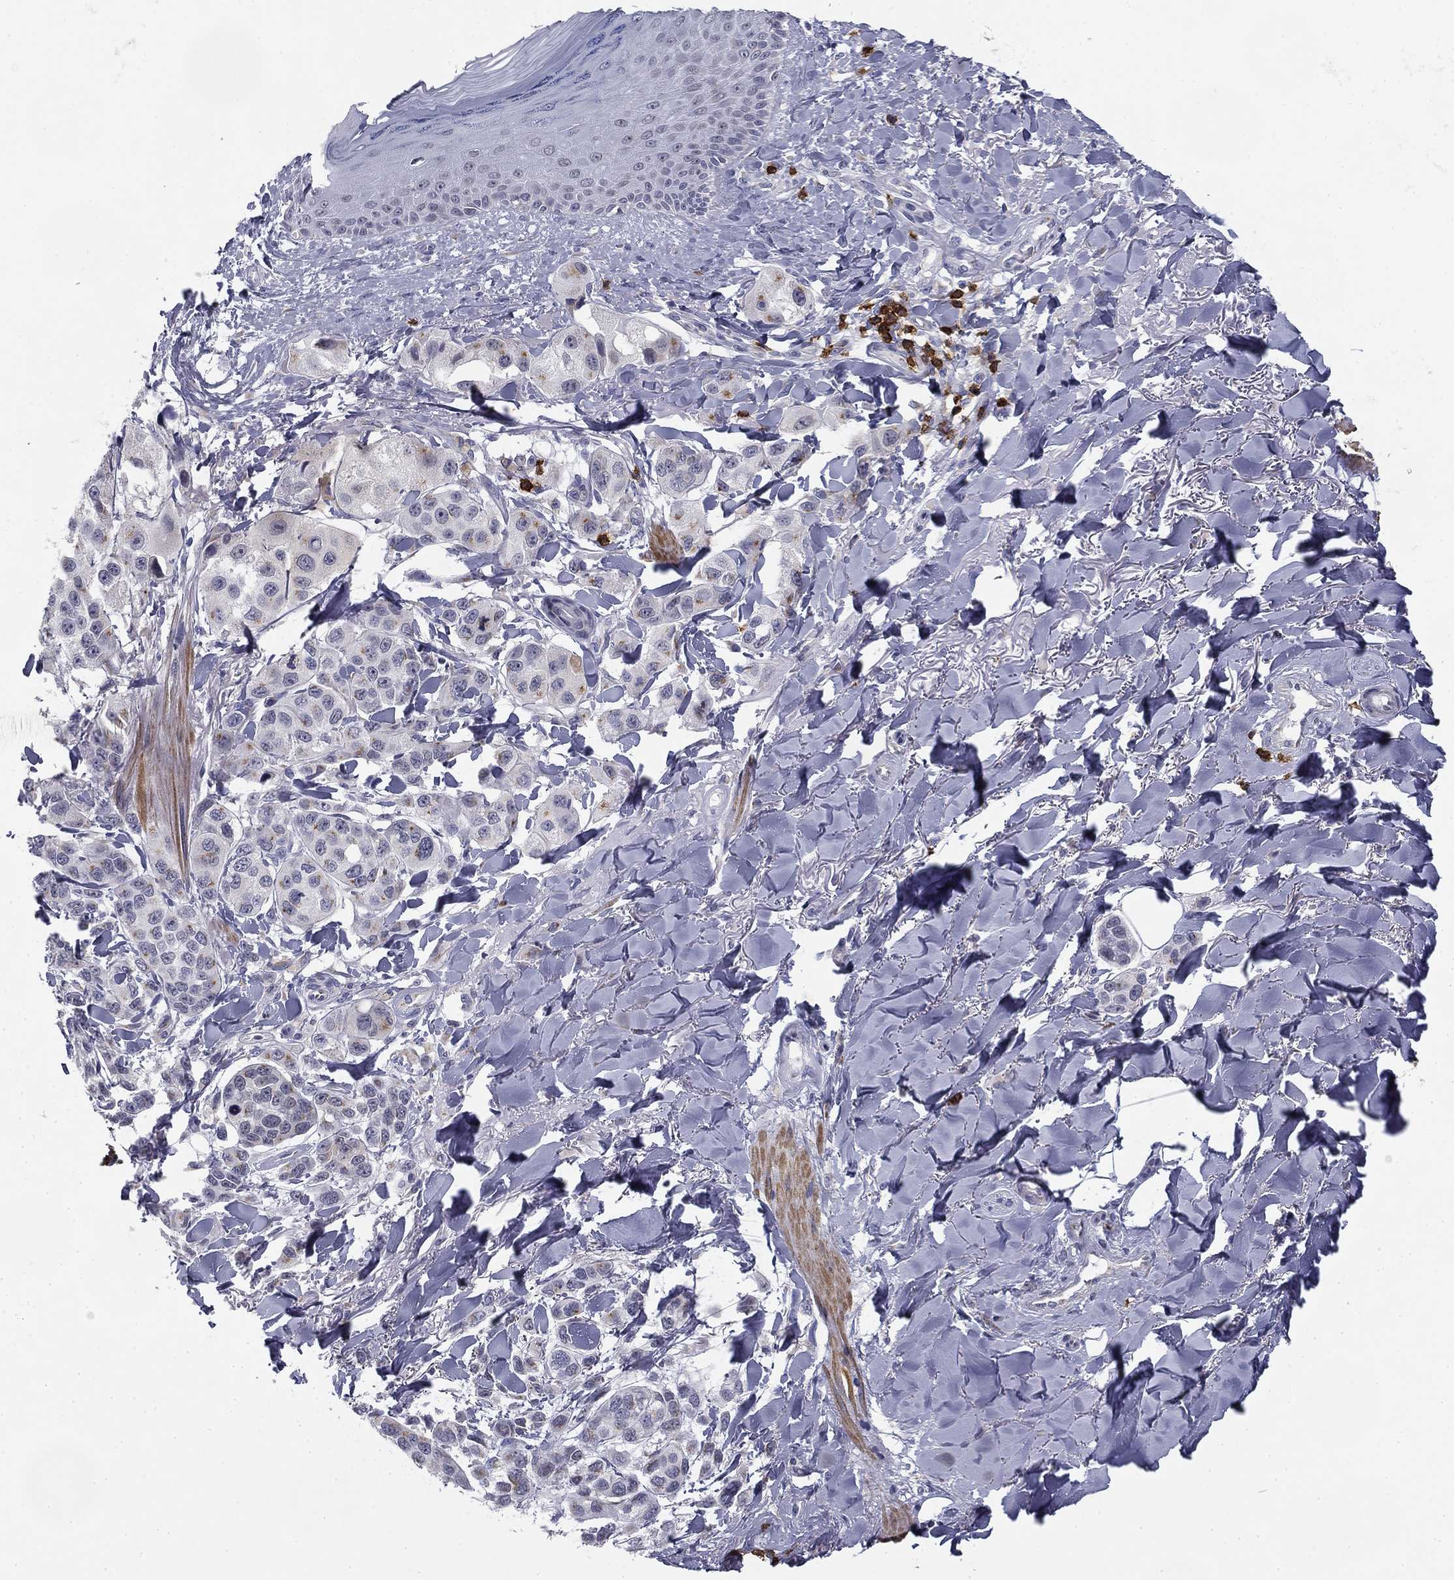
{"staining": {"intensity": "negative", "quantity": "none", "location": "none"}, "tissue": "melanoma", "cell_type": "Tumor cells", "image_type": "cancer", "snomed": [{"axis": "morphology", "description": "Malignant melanoma, NOS"}, {"axis": "topography", "description": "Skin"}], "caption": "Melanoma was stained to show a protein in brown. There is no significant expression in tumor cells.", "gene": "TRAT1", "patient": {"sex": "male", "age": 57}}